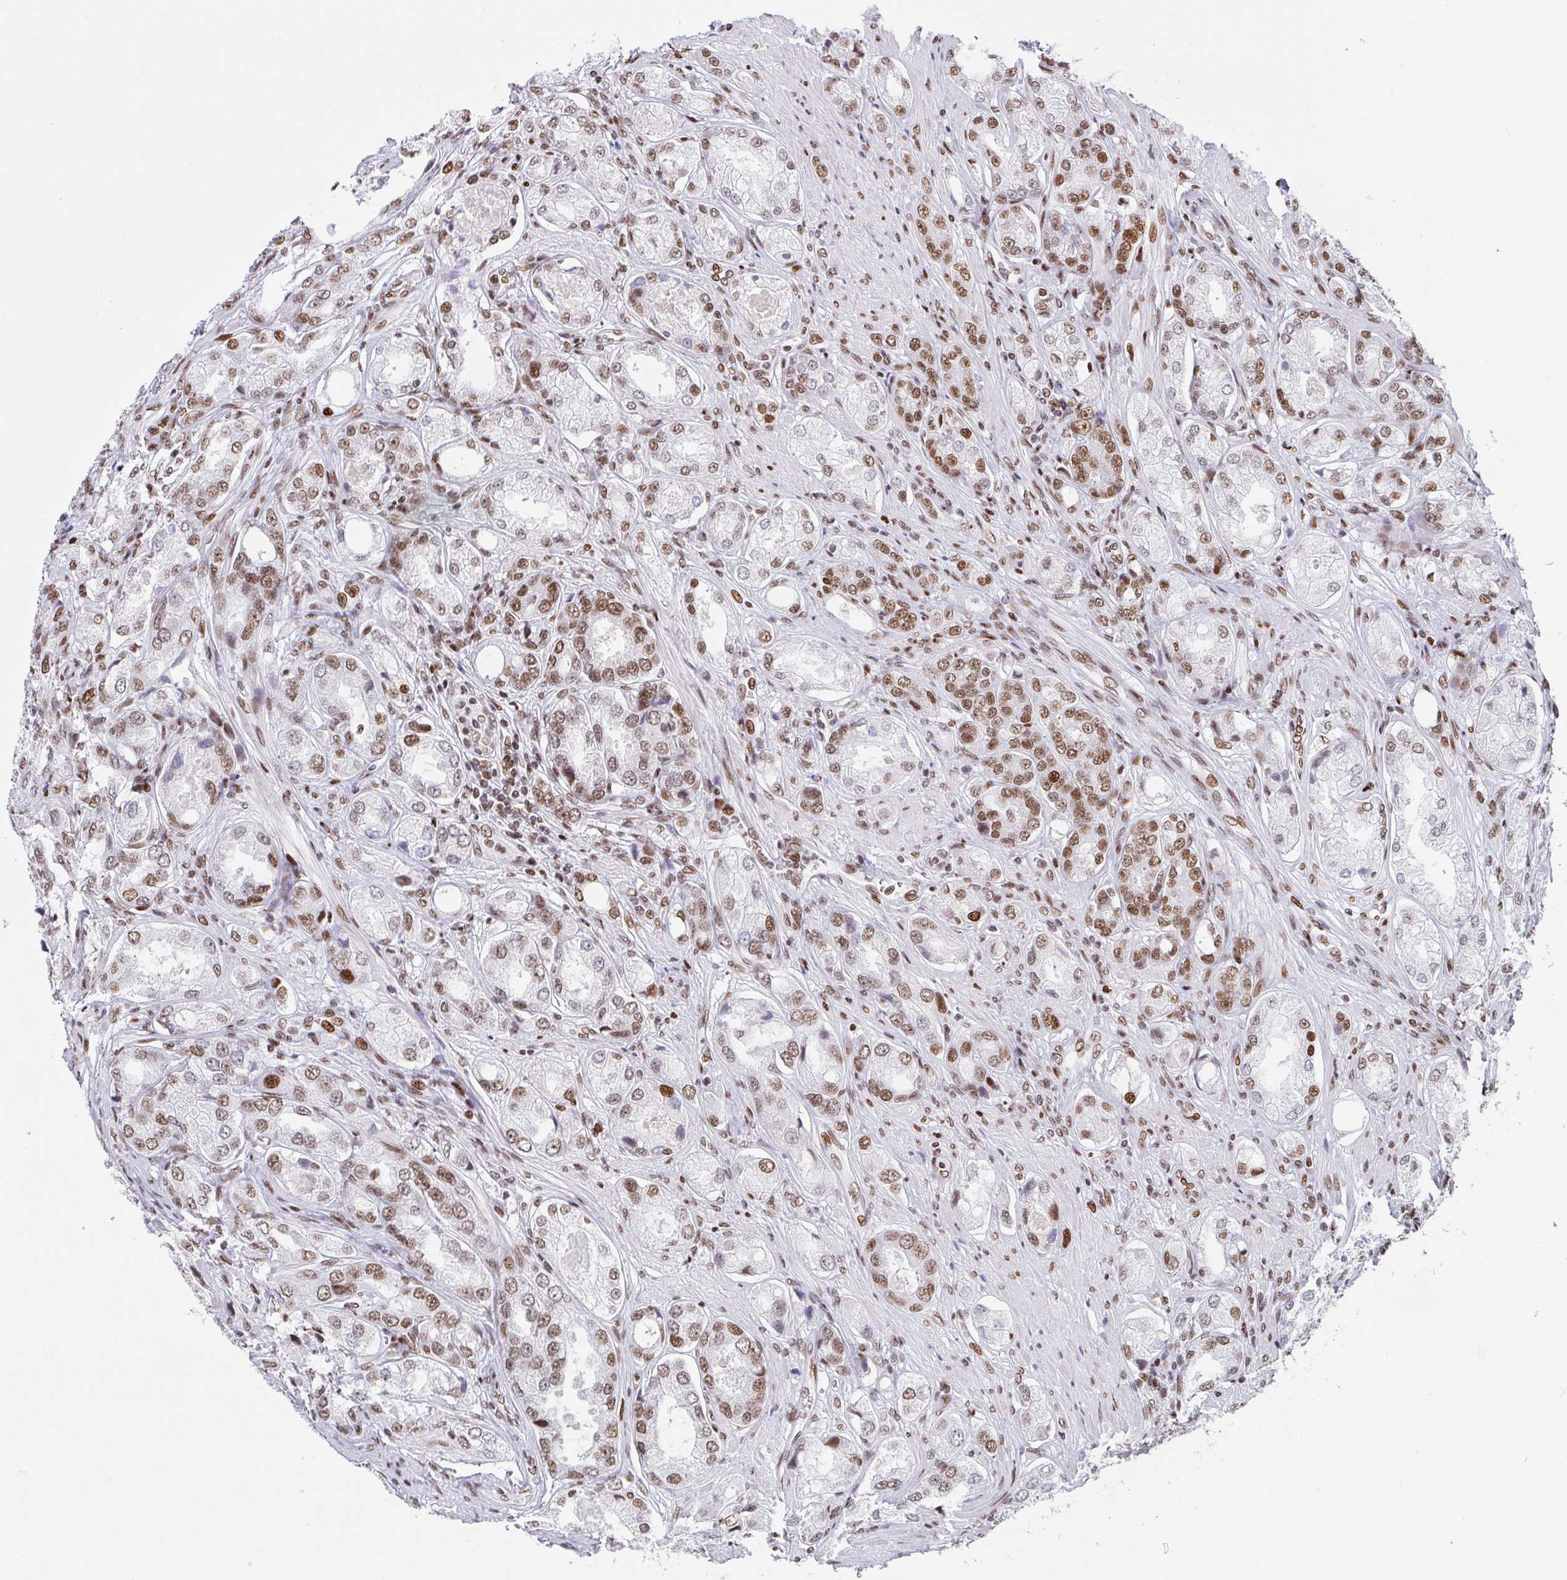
{"staining": {"intensity": "moderate", "quantity": ">75%", "location": "nuclear"}, "tissue": "prostate cancer", "cell_type": "Tumor cells", "image_type": "cancer", "snomed": [{"axis": "morphology", "description": "Adenocarcinoma, Low grade"}, {"axis": "topography", "description": "Prostate"}], "caption": "IHC of prostate cancer (adenocarcinoma (low-grade)) displays medium levels of moderate nuclear expression in about >75% of tumor cells.", "gene": "CLP1", "patient": {"sex": "male", "age": 68}}